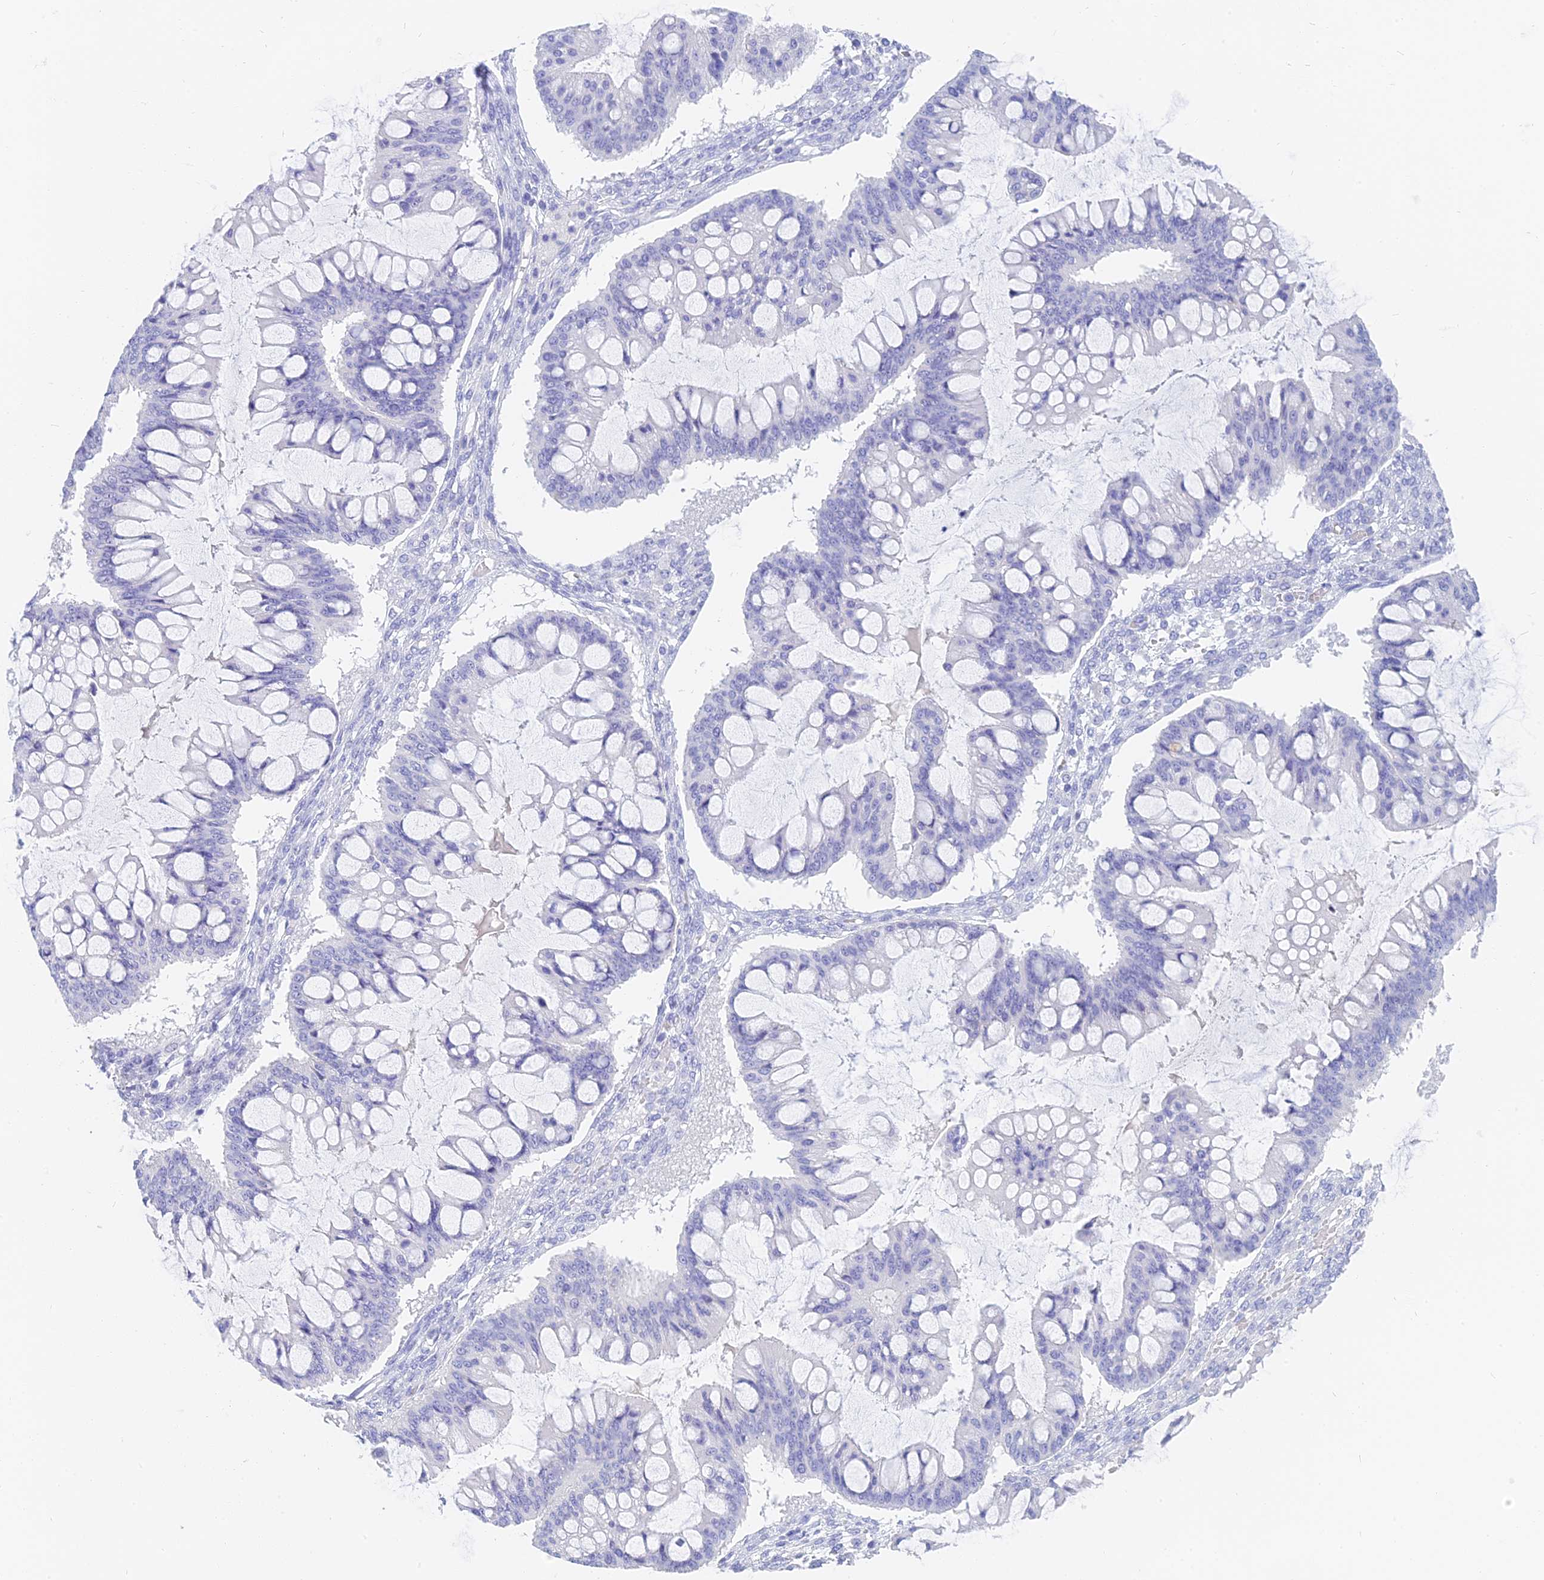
{"staining": {"intensity": "negative", "quantity": "none", "location": "none"}, "tissue": "ovarian cancer", "cell_type": "Tumor cells", "image_type": "cancer", "snomed": [{"axis": "morphology", "description": "Cystadenocarcinoma, mucinous, NOS"}, {"axis": "topography", "description": "Ovary"}], "caption": "DAB immunohistochemical staining of ovarian mucinous cystadenocarcinoma reveals no significant positivity in tumor cells.", "gene": "SLC36A2", "patient": {"sex": "female", "age": 73}}